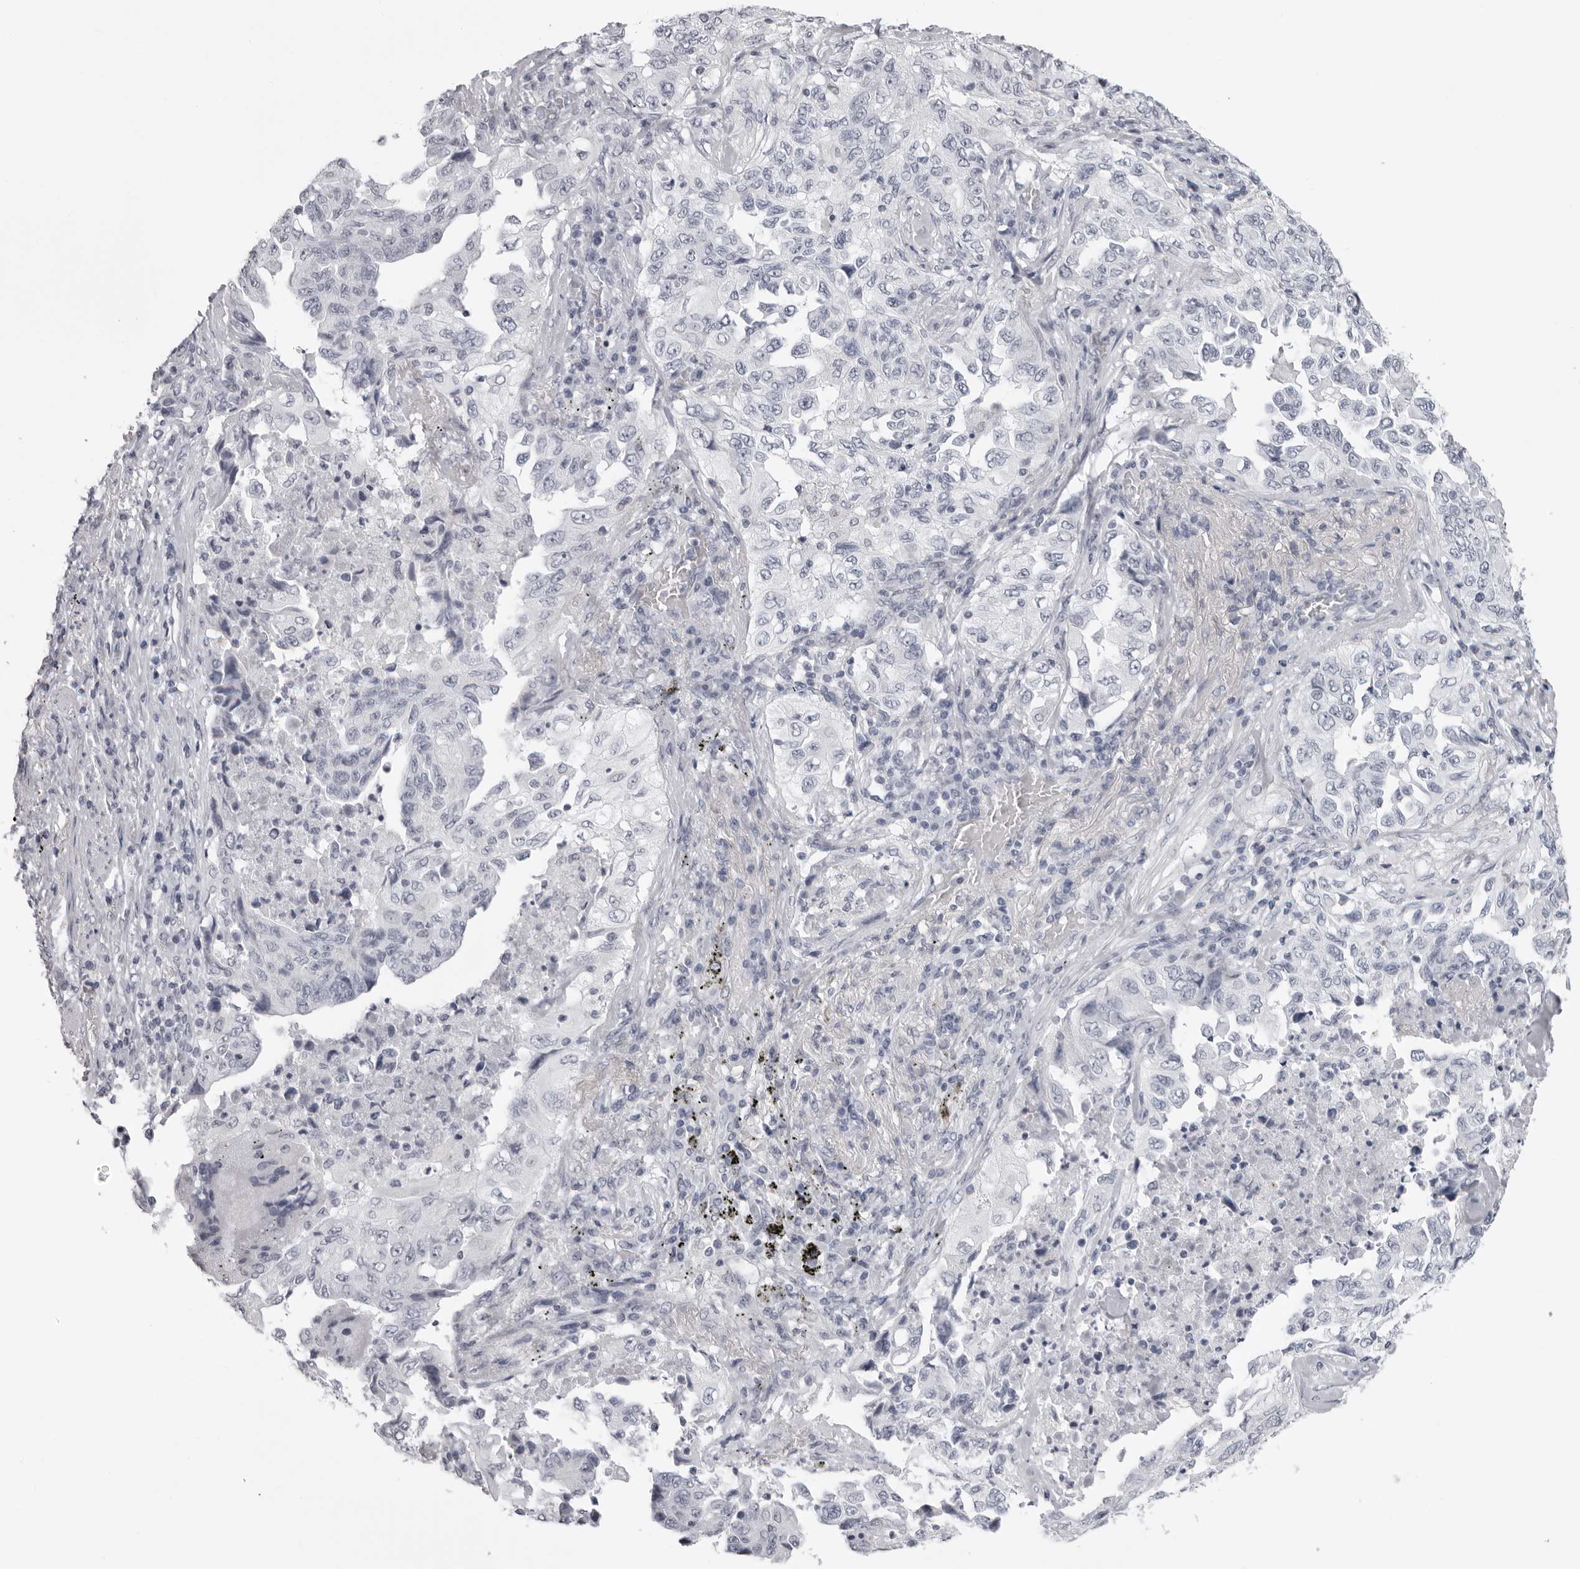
{"staining": {"intensity": "negative", "quantity": "none", "location": "none"}, "tissue": "lung cancer", "cell_type": "Tumor cells", "image_type": "cancer", "snomed": [{"axis": "morphology", "description": "Adenocarcinoma, NOS"}, {"axis": "topography", "description": "Lung"}], "caption": "Tumor cells show no significant protein staining in adenocarcinoma (lung).", "gene": "DNALI1", "patient": {"sex": "female", "age": 51}}